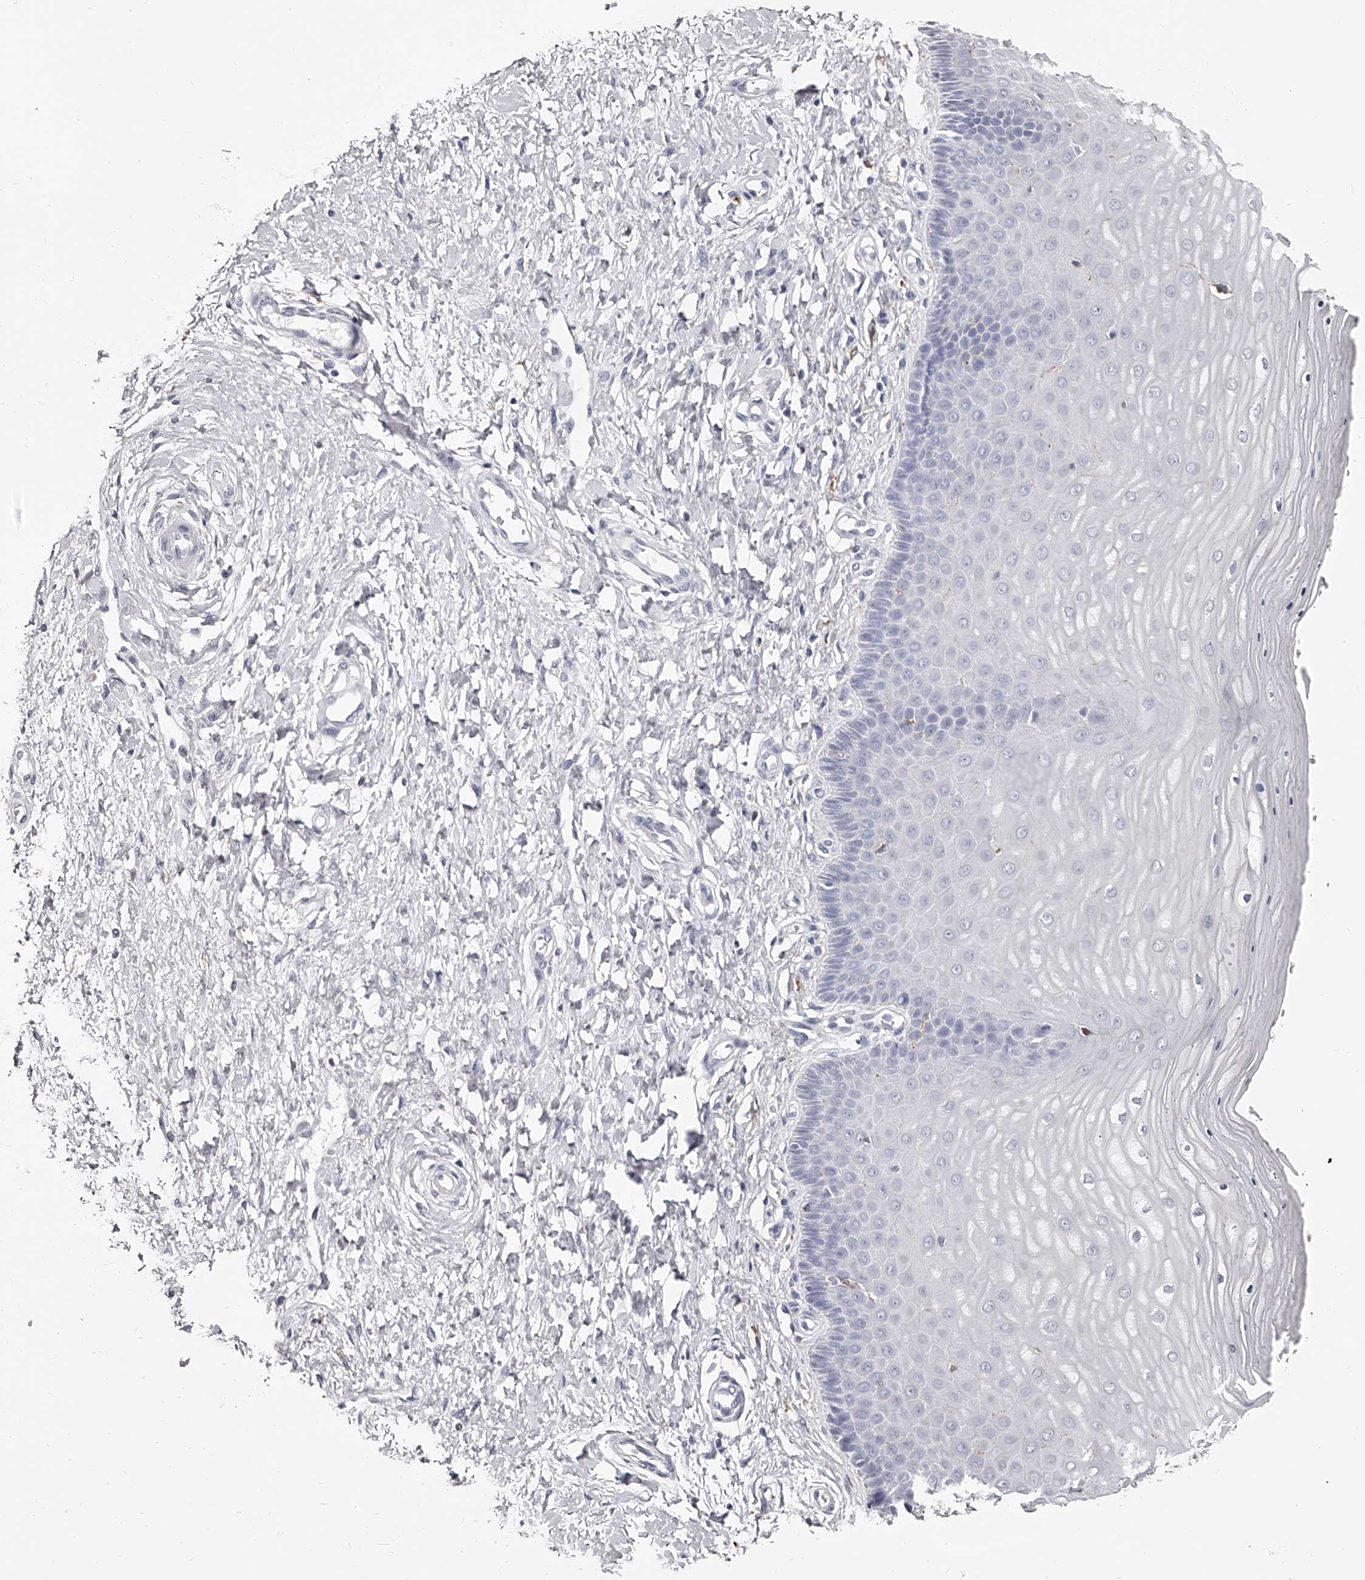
{"staining": {"intensity": "negative", "quantity": "none", "location": "none"}, "tissue": "cervix", "cell_type": "Glandular cells", "image_type": "normal", "snomed": [{"axis": "morphology", "description": "Normal tissue, NOS"}, {"axis": "topography", "description": "Cervix"}], "caption": "IHC photomicrograph of unremarkable human cervix stained for a protein (brown), which displays no positivity in glandular cells. The staining is performed using DAB brown chromogen with nuclei counter-stained in using hematoxylin.", "gene": "PACSIN1", "patient": {"sex": "female", "age": 55}}